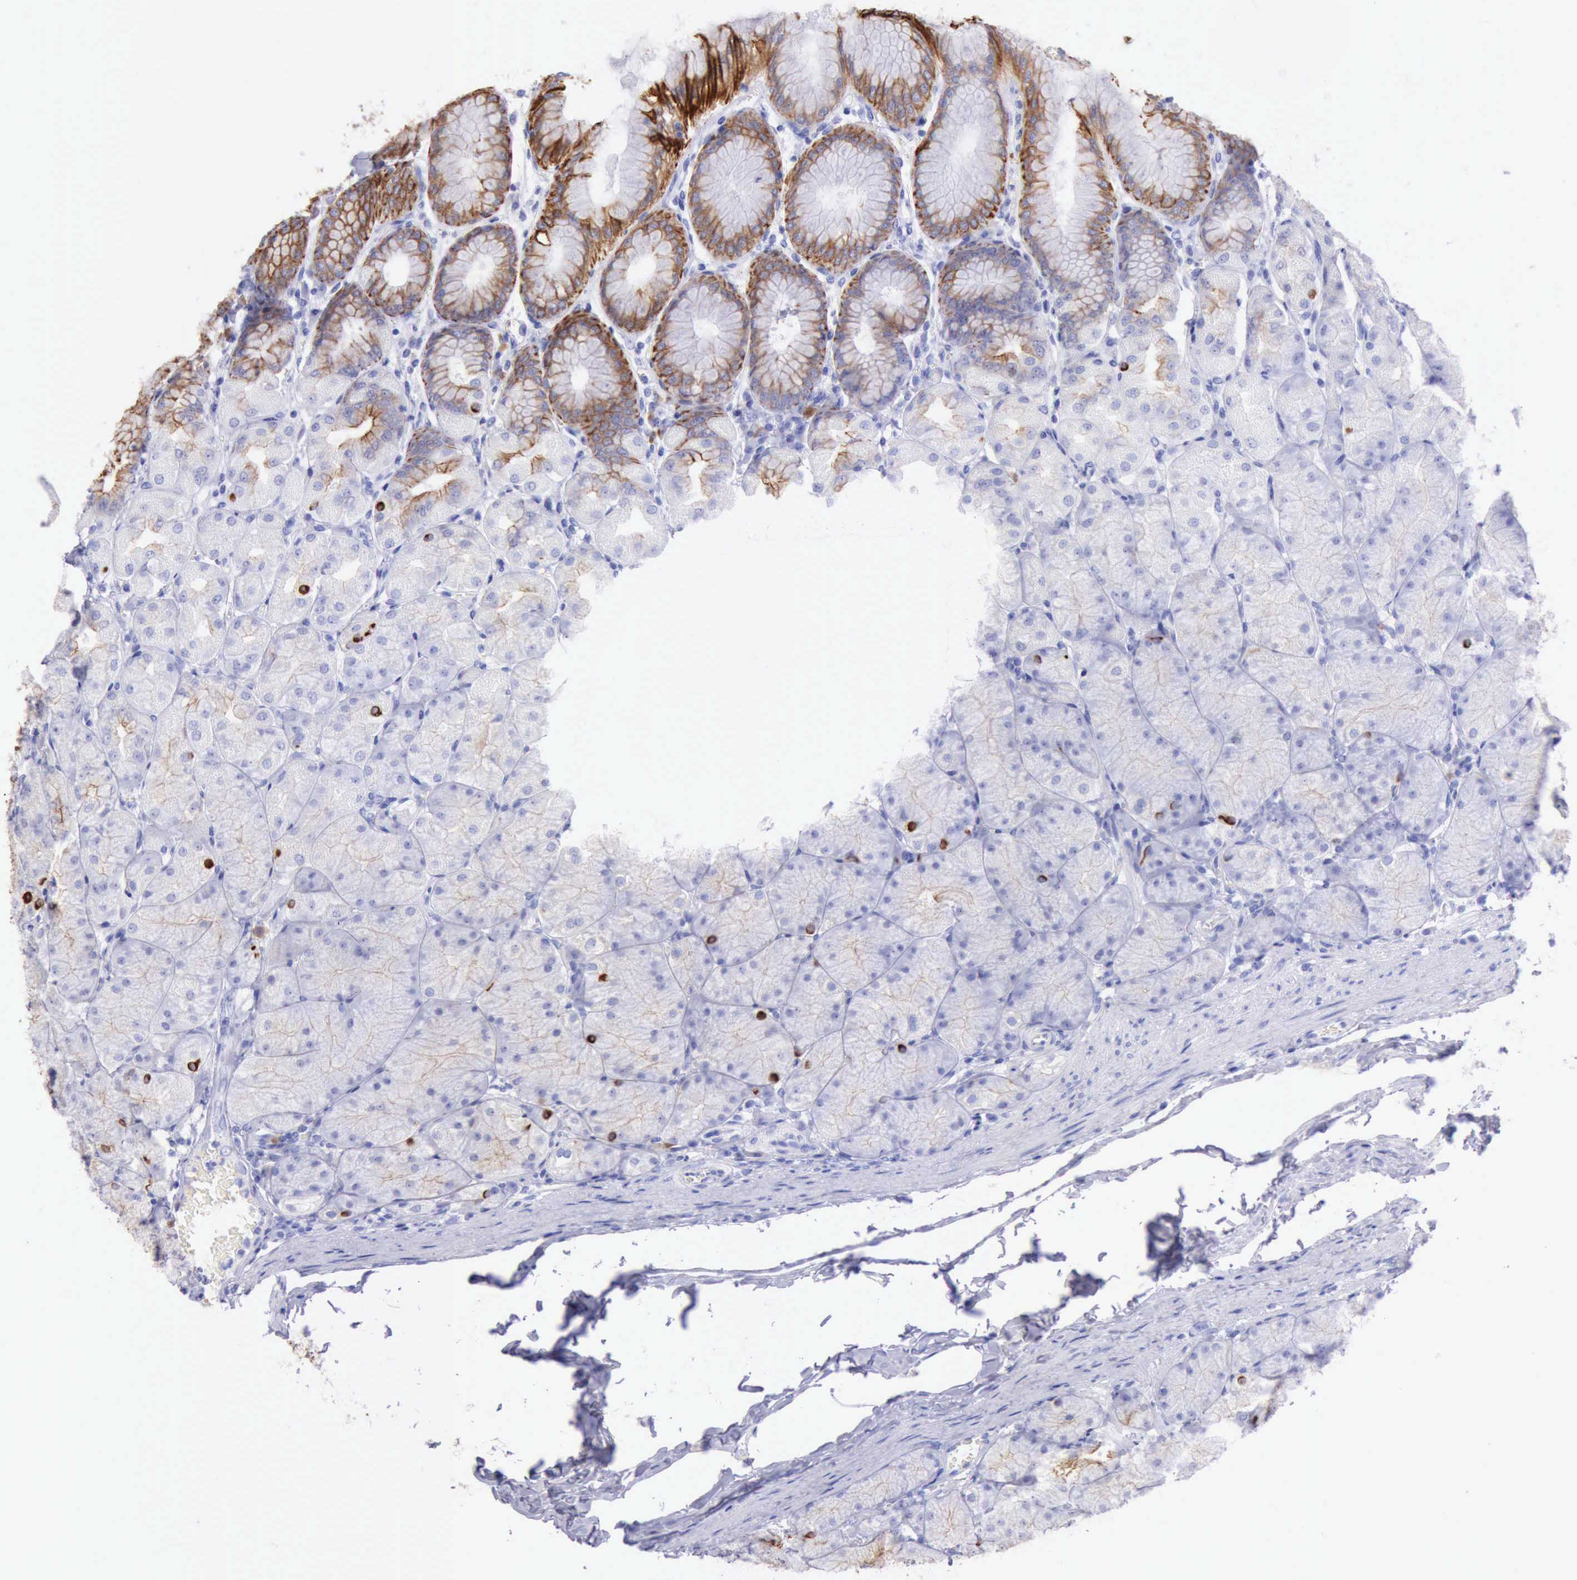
{"staining": {"intensity": "strong", "quantity": ">75%", "location": "cytoplasmic/membranous"}, "tissue": "stomach", "cell_type": "Glandular cells", "image_type": "normal", "snomed": [{"axis": "morphology", "description": "Normal tissue, NOS"}, {"axis": "topography", "description": "Stomach, upper"}], "caption": "Brown immunohistochemical staining in unremarkable human stomach shows strong cytoplasmic/membranous staining in approximately >75% of glandular cells. The protein is shown in brown color, while the nuclei are stained blue.", "gene": "KRT8", "patient": {"sex": "female", "age": 56}}